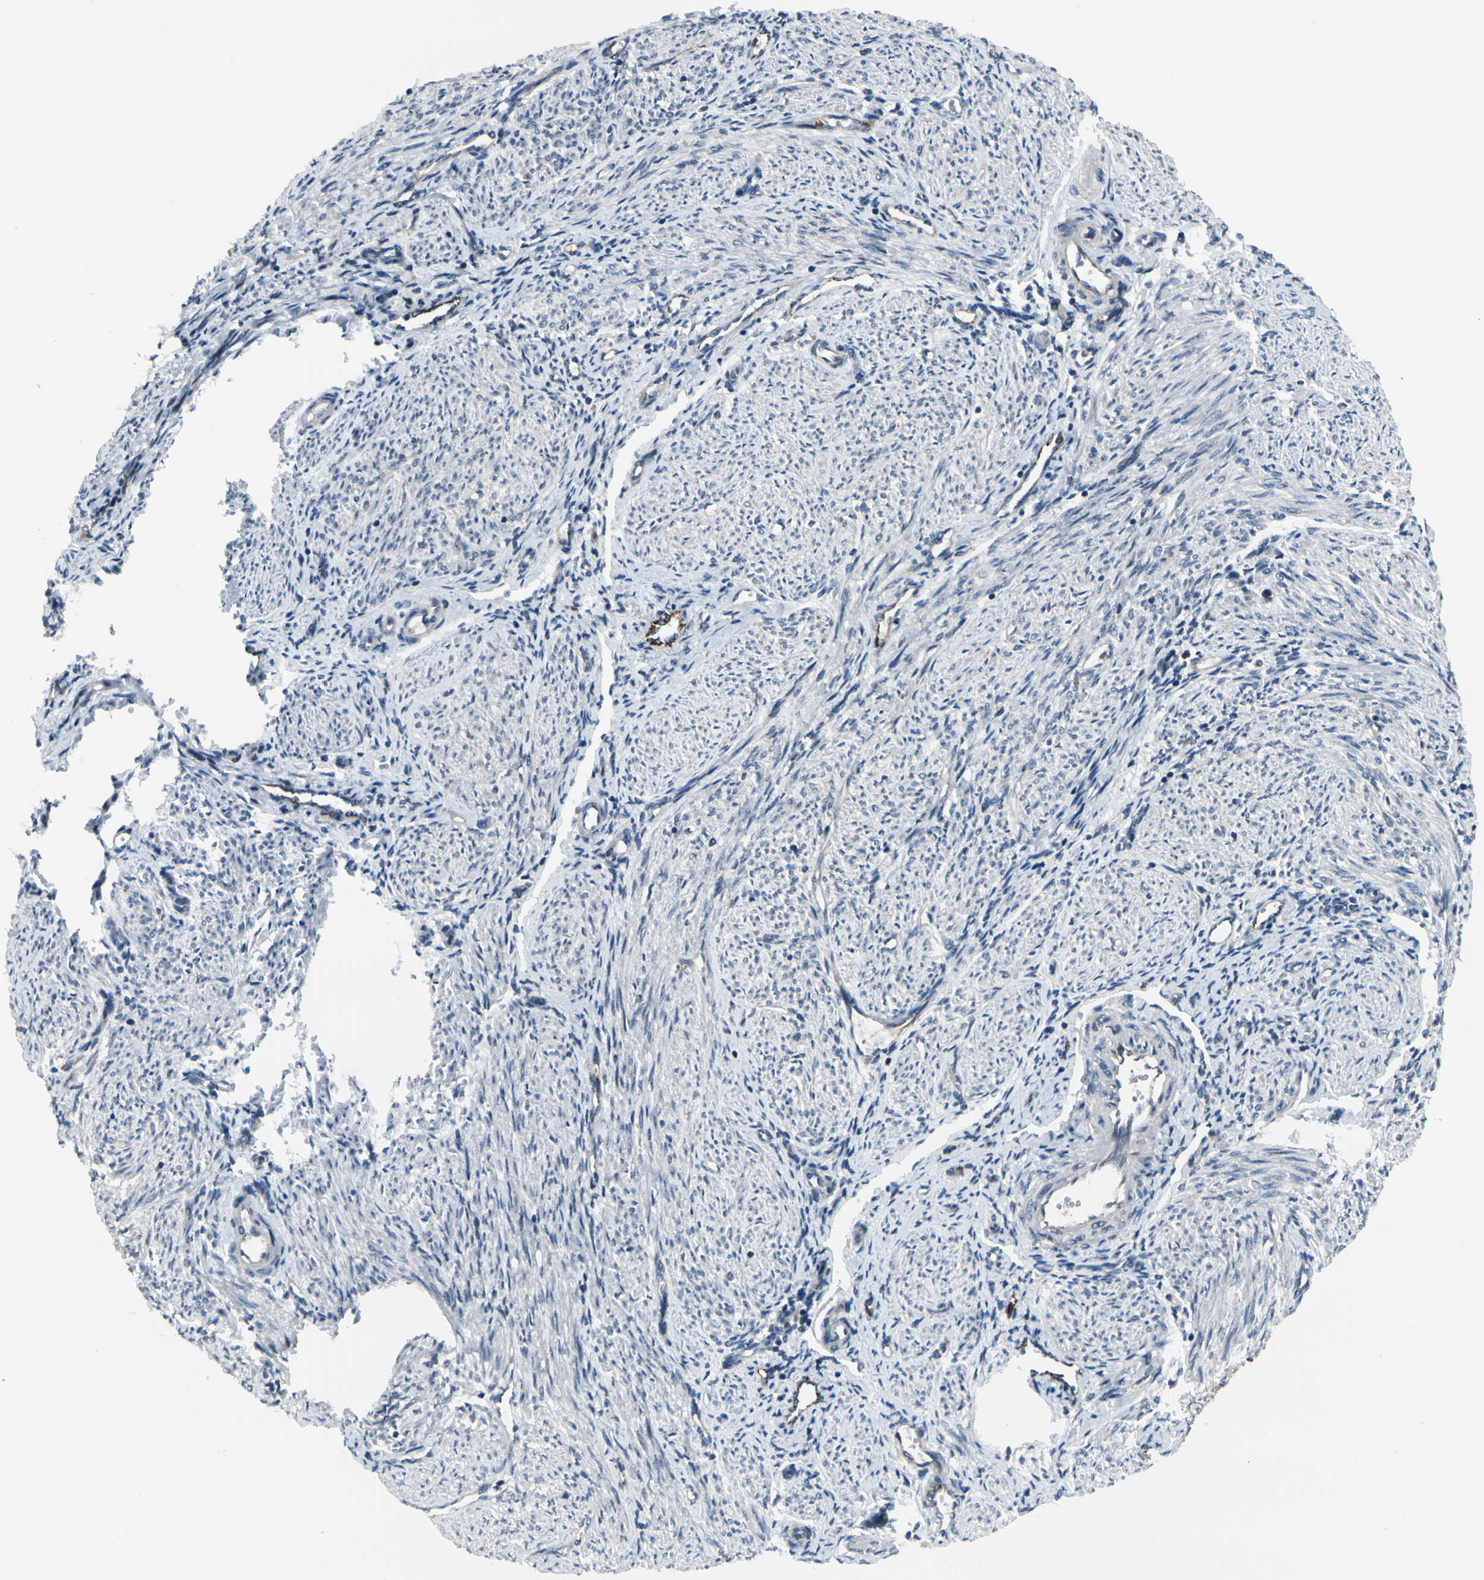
{"staining": {"intensity": "negative", "quantity": "none", "location": "none"}, "tissue": "endometrium", "cell_type": "Cells in endometrial stroma", "image_type": "normal", "snomed": [{"axis": "morphology", "description": "Normal tissue, NOS"}, {"axis": "topography", "description": "Endometrium"}], "caption": "DAB immunohistochemical staining of normal human endometrium demonstrates no significant expression in cells in endometrial stroma. (Brightfield microscopy of DAB immunohistochemistry at high magnification).", "gene": "BNIP1", "patient": {"sex": "female", "age": 36}}